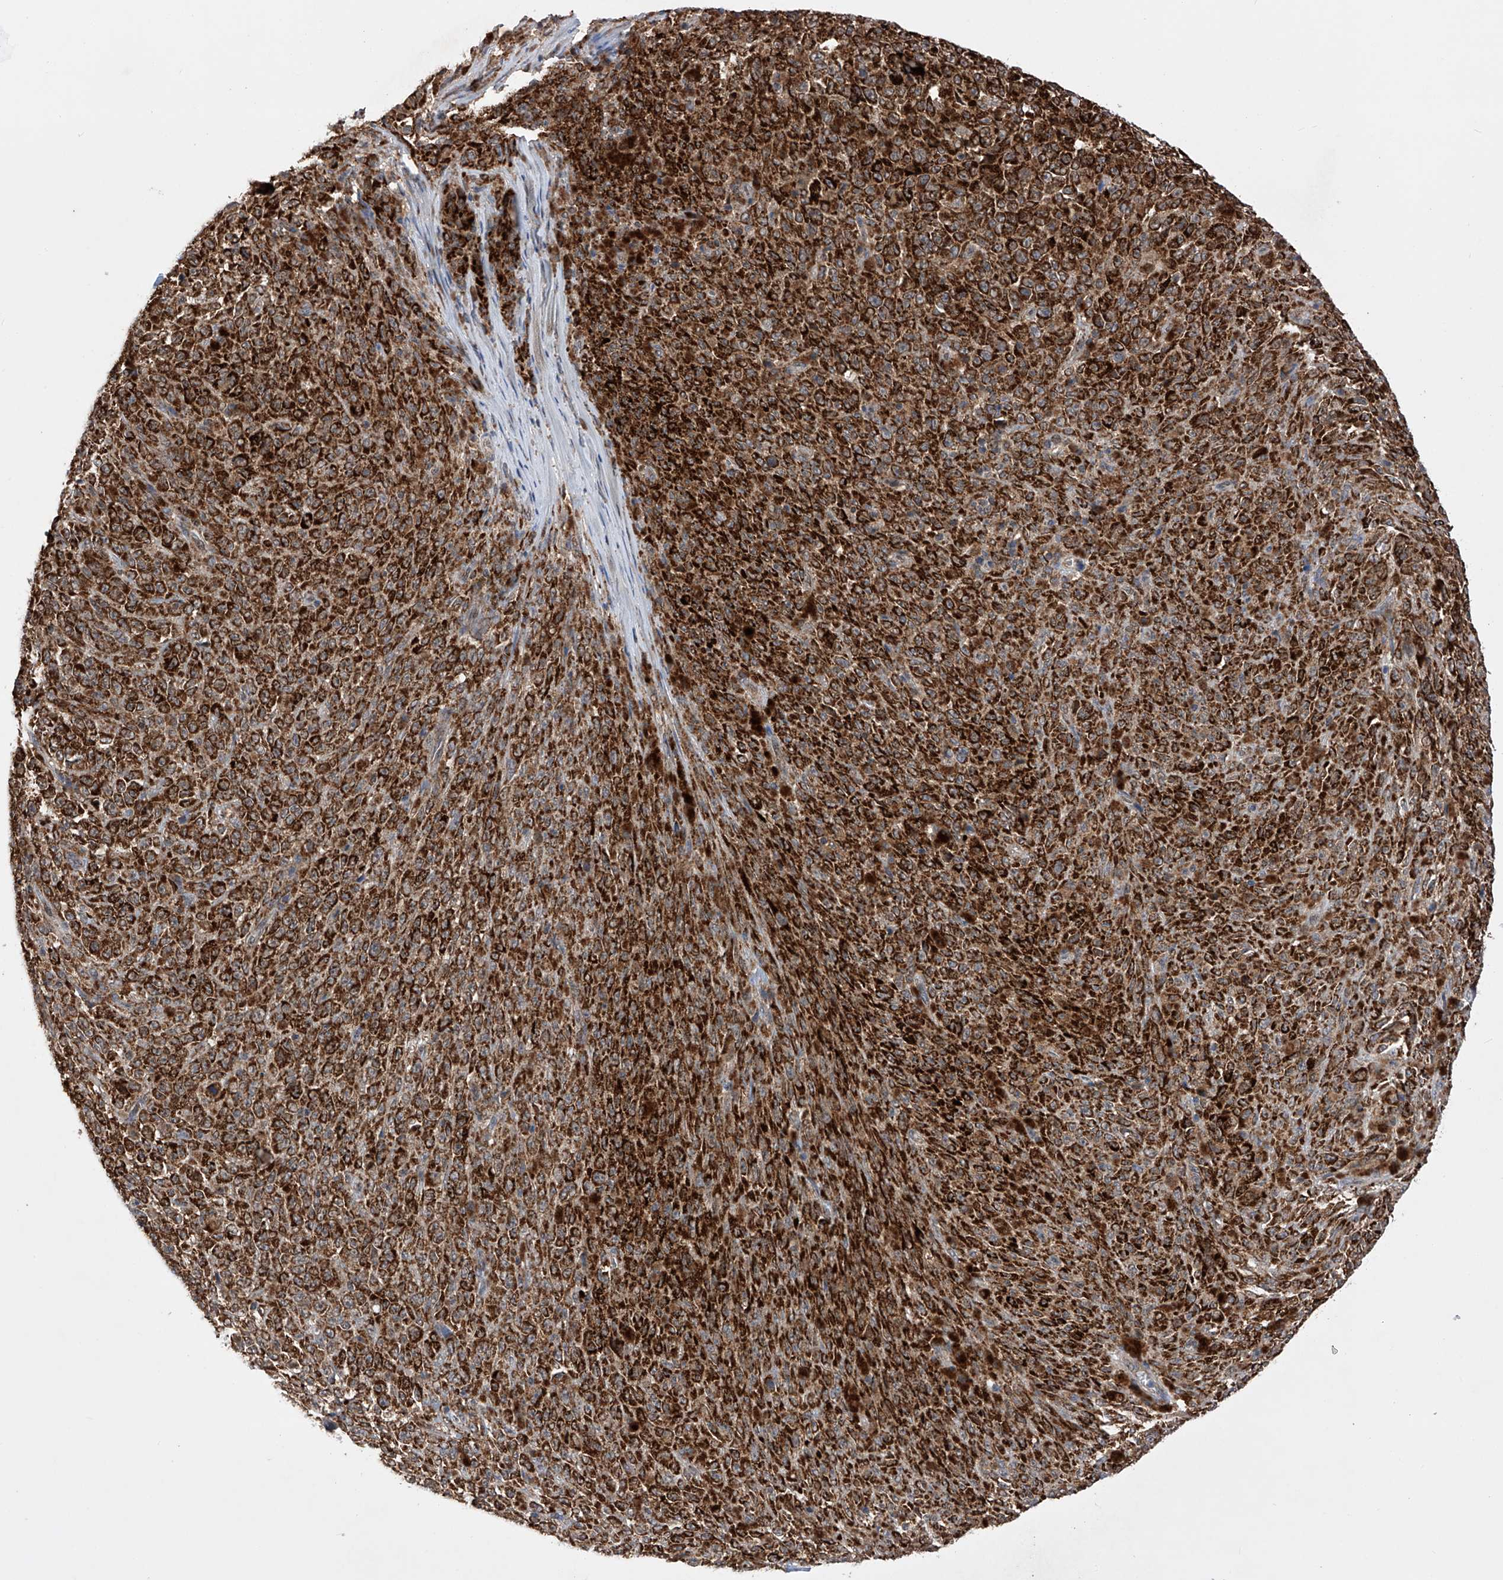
{"staining": {"intensity": "strong", "quantity": ">75%", "location": "cytoplasmic/membranous"}, "tissue": "melanoma", "cell_type": "Tumor cells", "image_type": "cancer", "snomed": [{"axis": "morphology", "description": "Malignant melanoma, NOS"}, {"axis": "topography", "description": "Skin"}], "caption": "Melanoma stained with immunohistochemistry (IHC) displays strong cytoplasmic/membranous staining in about >75% of tumor cells.", "gene": "SDHAF4", "patient": {"sex": "female", "age": 82}}